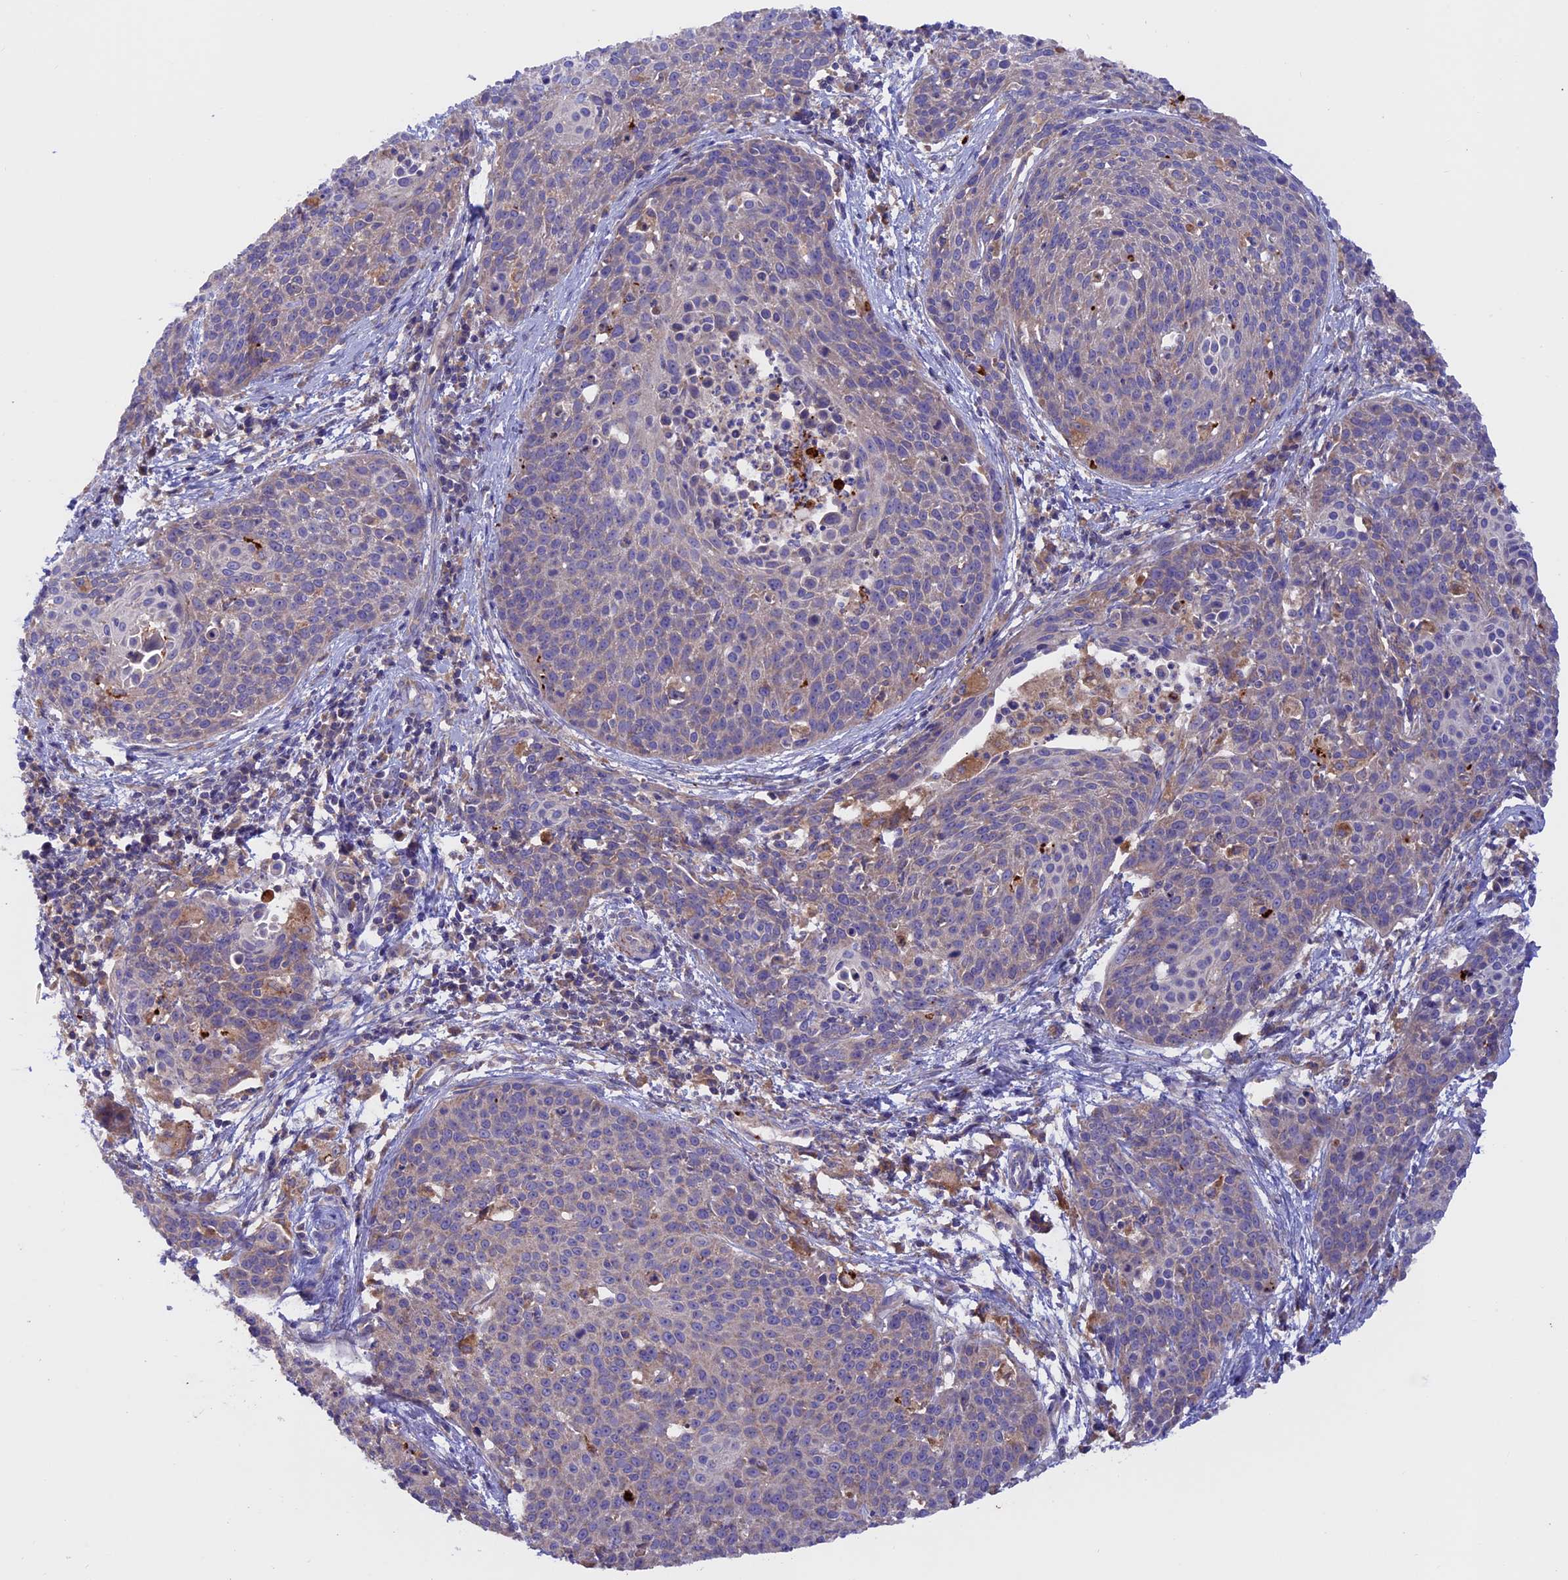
{"staining": {"intensity": "weak", "quantity": "<25%", "location": "cytoplasmic/membranous"}, "tissue": "cervical cancer", "cell_type": "Tumor cells", "image_type": "cancer", "snomed": [{"axis": "morphology", "description": "Squamous cell carcinoma, NOS"}, {"axis": "topography", "description": "Cervix"}], "caption": "Histopathology image shows no protein positivity in tumor cells of cervical cancer tissue.", "gene": "PTPN9", "patient": {"sex": "female", "age": 38}}